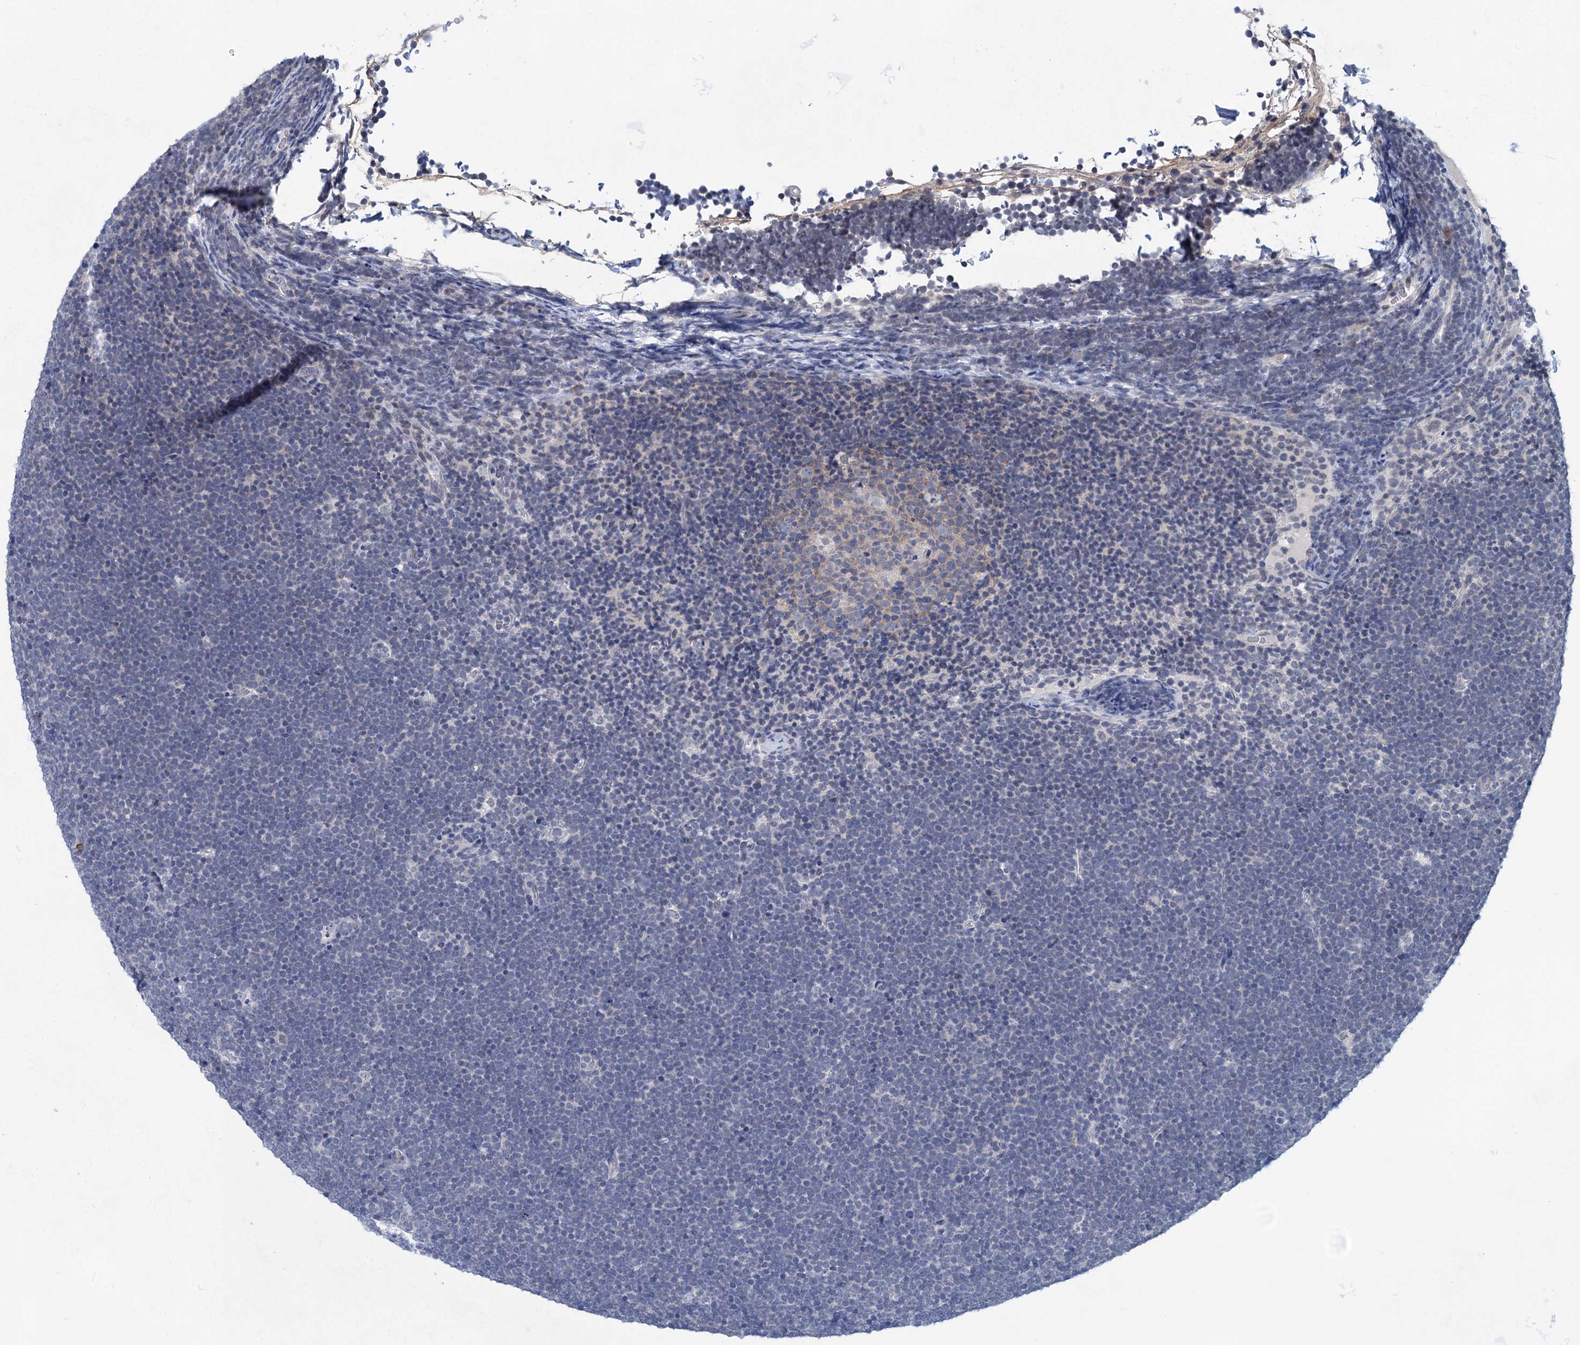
{"staining": {"intensity": "negative", "quantity": "none", "location": "none"}, "tissue": "lymphoma", "cell_type": "Tumor cells", "image_type": "cancer", "snomed": [{"axis": "morphology", "description": "Malignant lymphoma, non-Hodgkin's type, High grade"}, {"axis": "topography", "description": "Lymph node"}], "caption": "An image of human lymphoma is negative for staining in tumor cells.", "gene": "TTC17", "patient": {"sex": "male", "age": 13}}